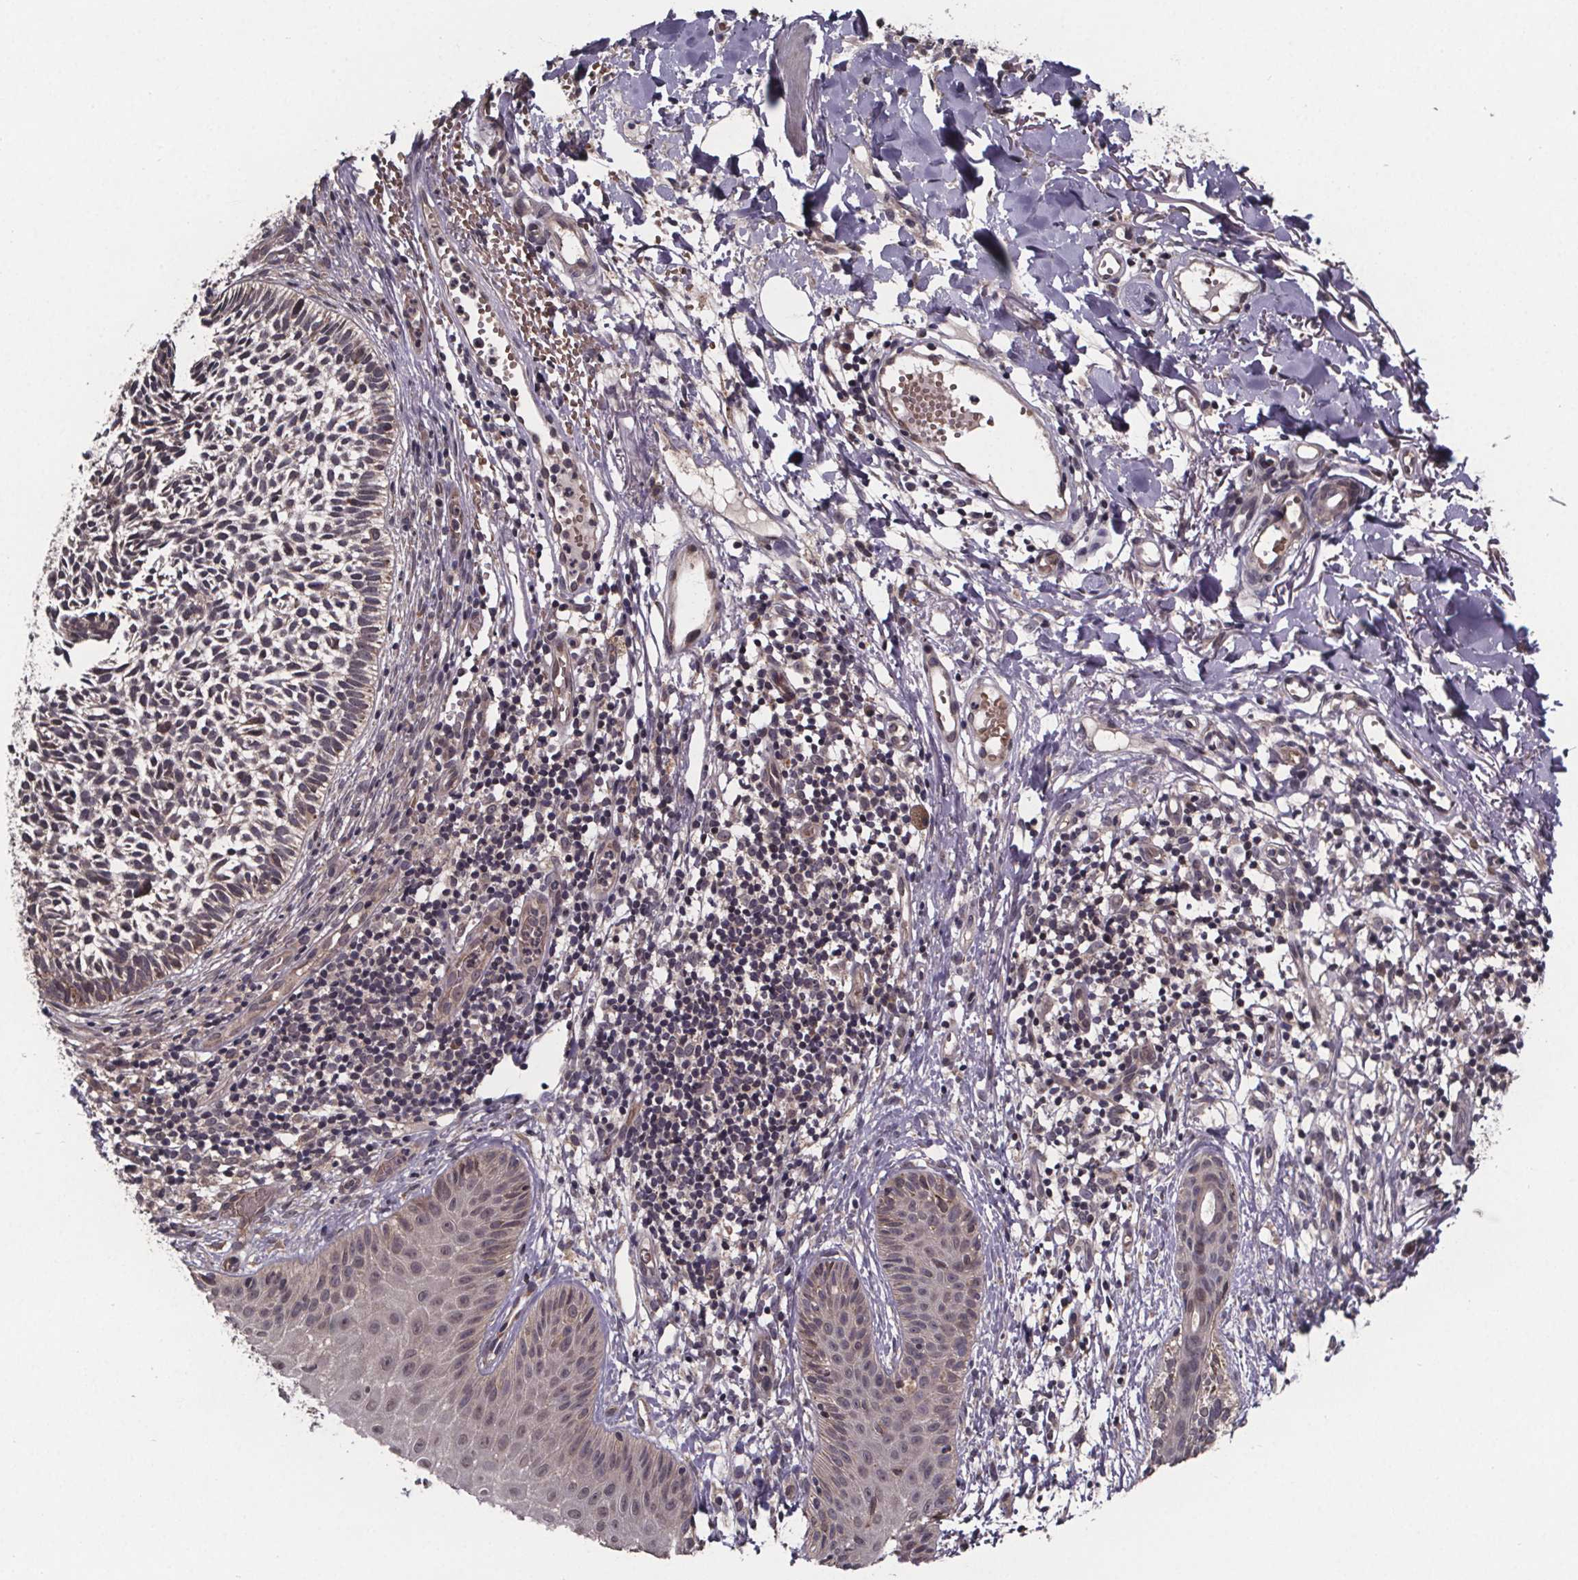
{"staining": {"intensity": "weak", "quantity": "25%-75%", "location": "cytoplasmic/membranous"}, "tissue": "skin cancer", "cell_type": "Tumor cells", "image_type": "cancer", "snomed": [{"axis": "morphology", "description": "Basal cell carcinoma"}, {"axis": "topography", "description": "Skin"}], "caption": "Human basal cell carcinoma (skin) stained with a brown dye exhibits weak cytoplasmic/membranous positive staining in approximately 25%-75% of tumor cells.", "gene": "SAT1", "patient": {"sex": "male", "age": 78}}